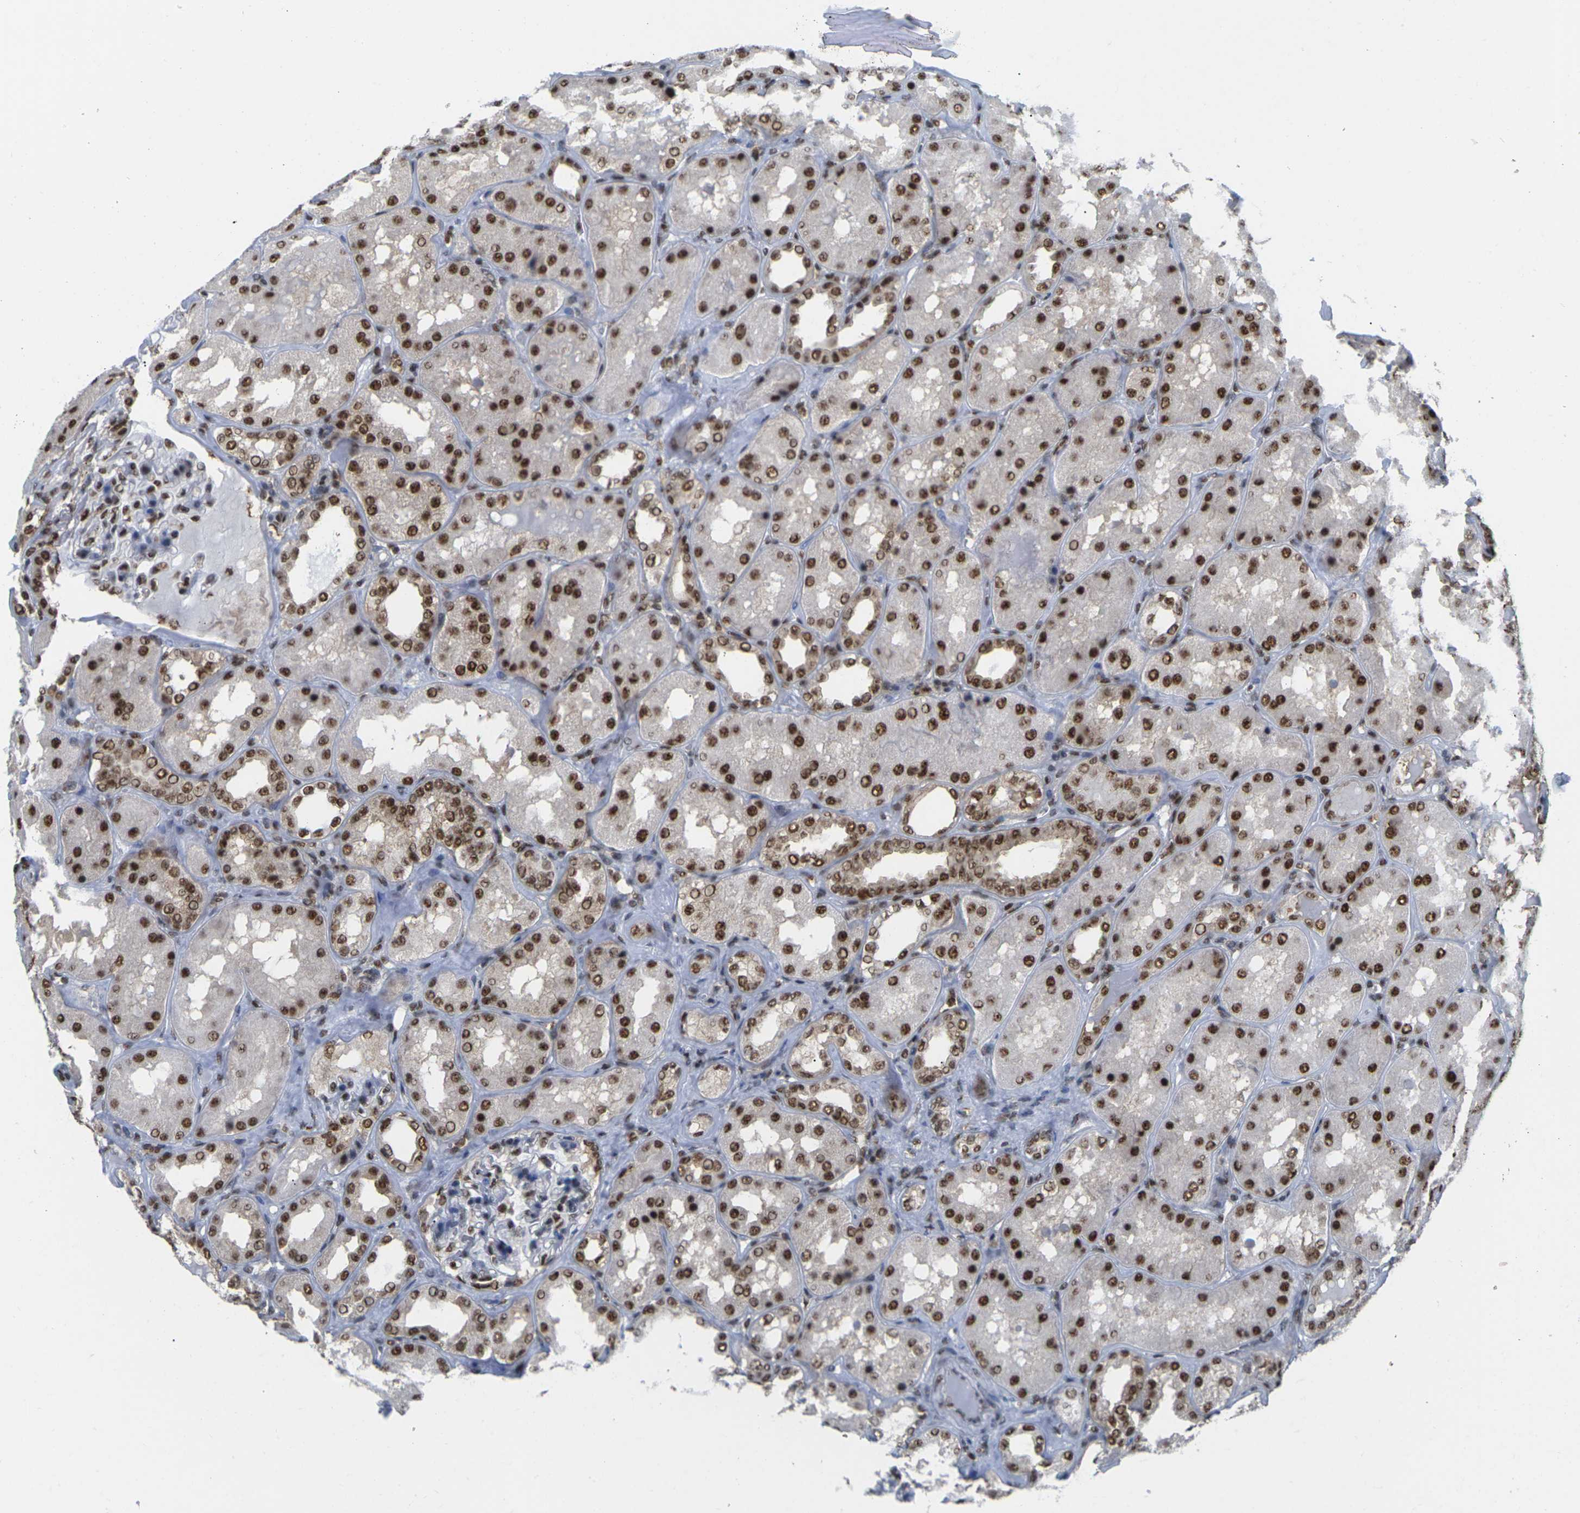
{"staining": {"intensity": "strong", "quantity": "25%-75%", "location": "nuclear"}, "tissue": "kidney", "cell_type": "Cells in glomeruli", "image_type": "normal", "snomed": [{"axis": "morphology", "description": "Normal tissue, NOS"}, {"axis": "topography", "description": "Kidney"}], "caption": "IHC staining of benign kidney, which exhibits high levels of strong nuclear expression in approximately 25%-75% of cells in glomeruli indicating strong nuclear protein positivity. The staining was performed using DAB (brown) for protein detection and nuclei were counterstained in hematoxylin (blue).", "gene": "MAGOH", "patient": {"sex": "female", "age": 56}}